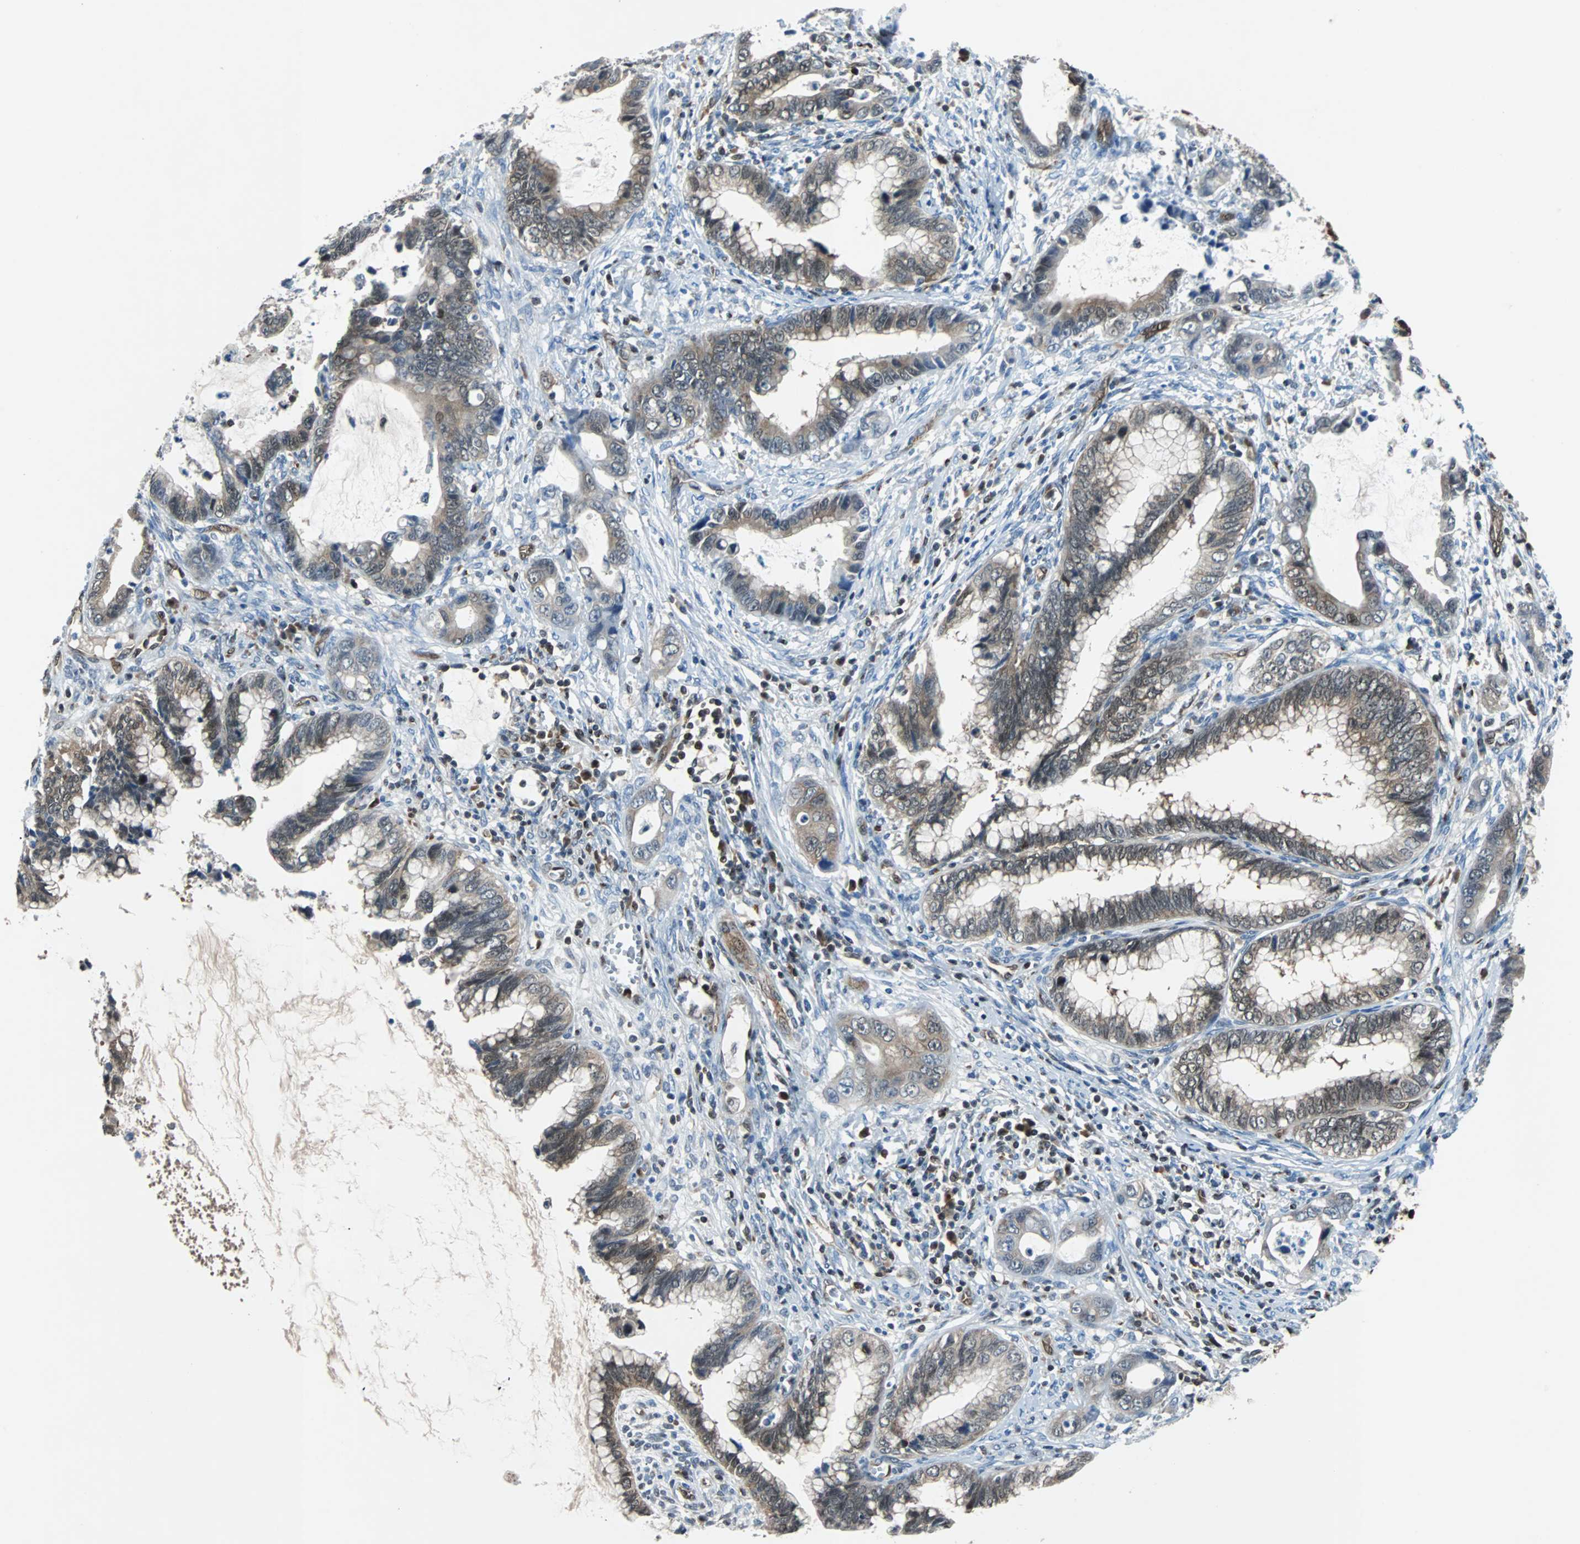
{"staining": {"intensity": "weak", "quantity": ">75%", "location": "cytoplasmic/membranous,nuclear"}, "tissue": "cervical cancer", "cell_type": "Tumor cells", "image_type": "cancer", "snomed": [{"axis": "morphology", "description": "Adenocarcinoma, NOS"}, {"axis": "topography", "description": "Cervix"}], "caption": "Cervical adenocarcinoma stained for a protein demonstrates weak cytoplasmic/membranous and nuclear positivity in tumor cells.", "gene": "MAP2K6", "patient": {"sex": "female", "age": 44}}